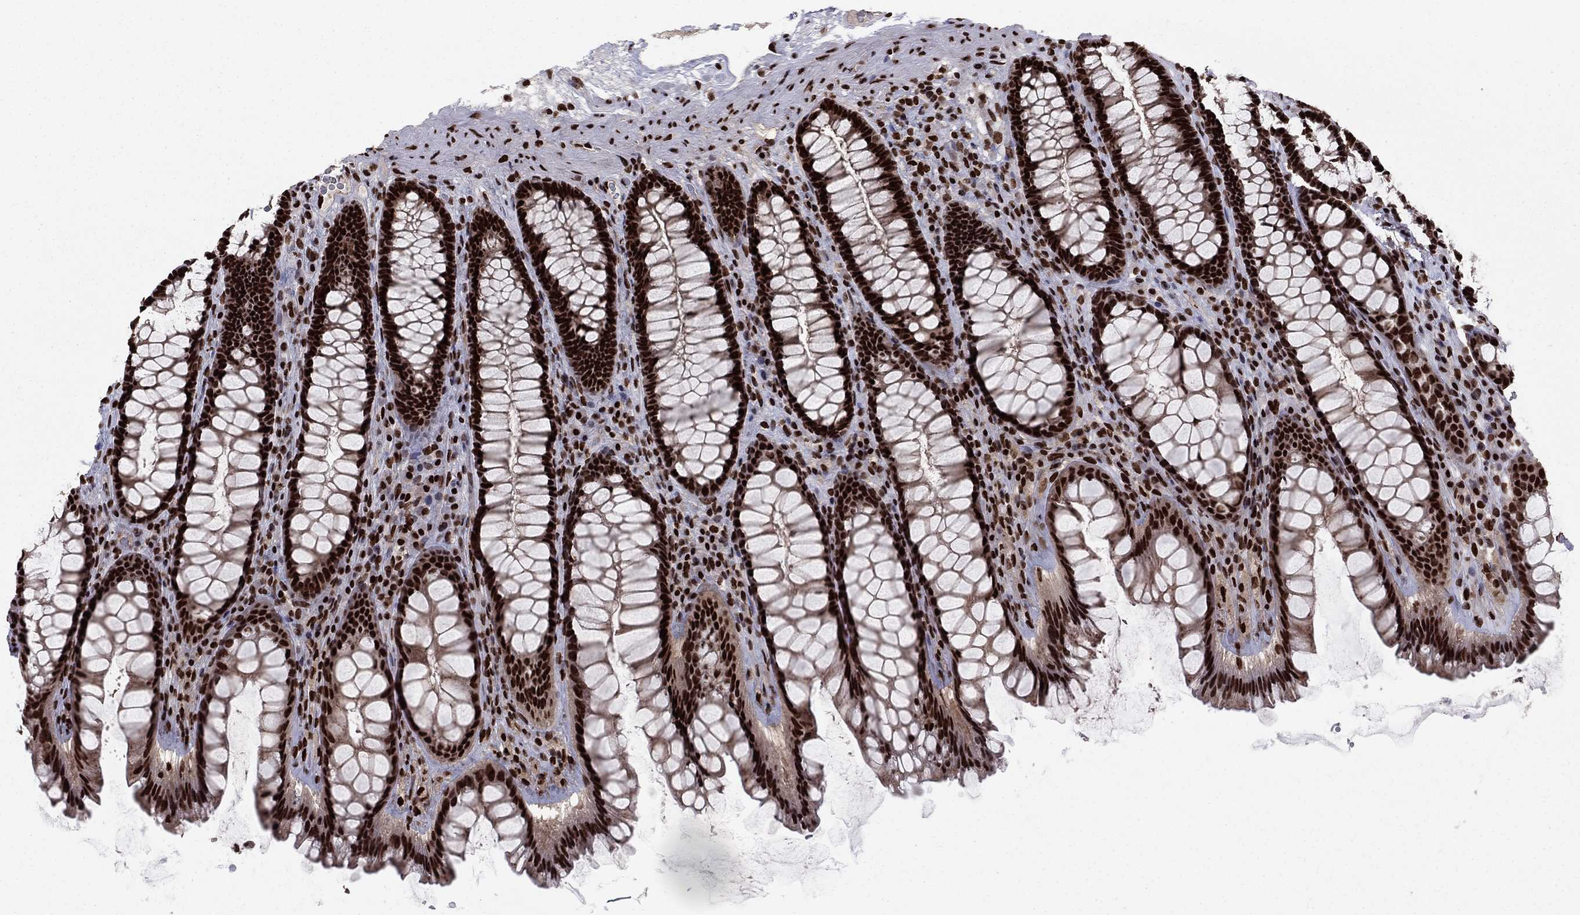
{"staining": {"intensity": "strong", "quantity": ">75%", "location": "nuclear"}, "tissue": "rectum", "cell_type": "Glandular cells", "image_type": "normal", "snomed": [{"axis": "morphology", "description": "Normal tissue, NOS"}, {"axis": "topography", "description": "Rectum"}], "caption": "Protein staining by immunohistochemistry (IHC) displays strong nuclear staining in about >75% of glandular cells in benign rectum. (DAB (3,3'-diaminobenzidine) IHC, brown staining for protein, blue staining for nuclei).", "gene": "USP54", "patient": {"sex": "male", "age": 72}}